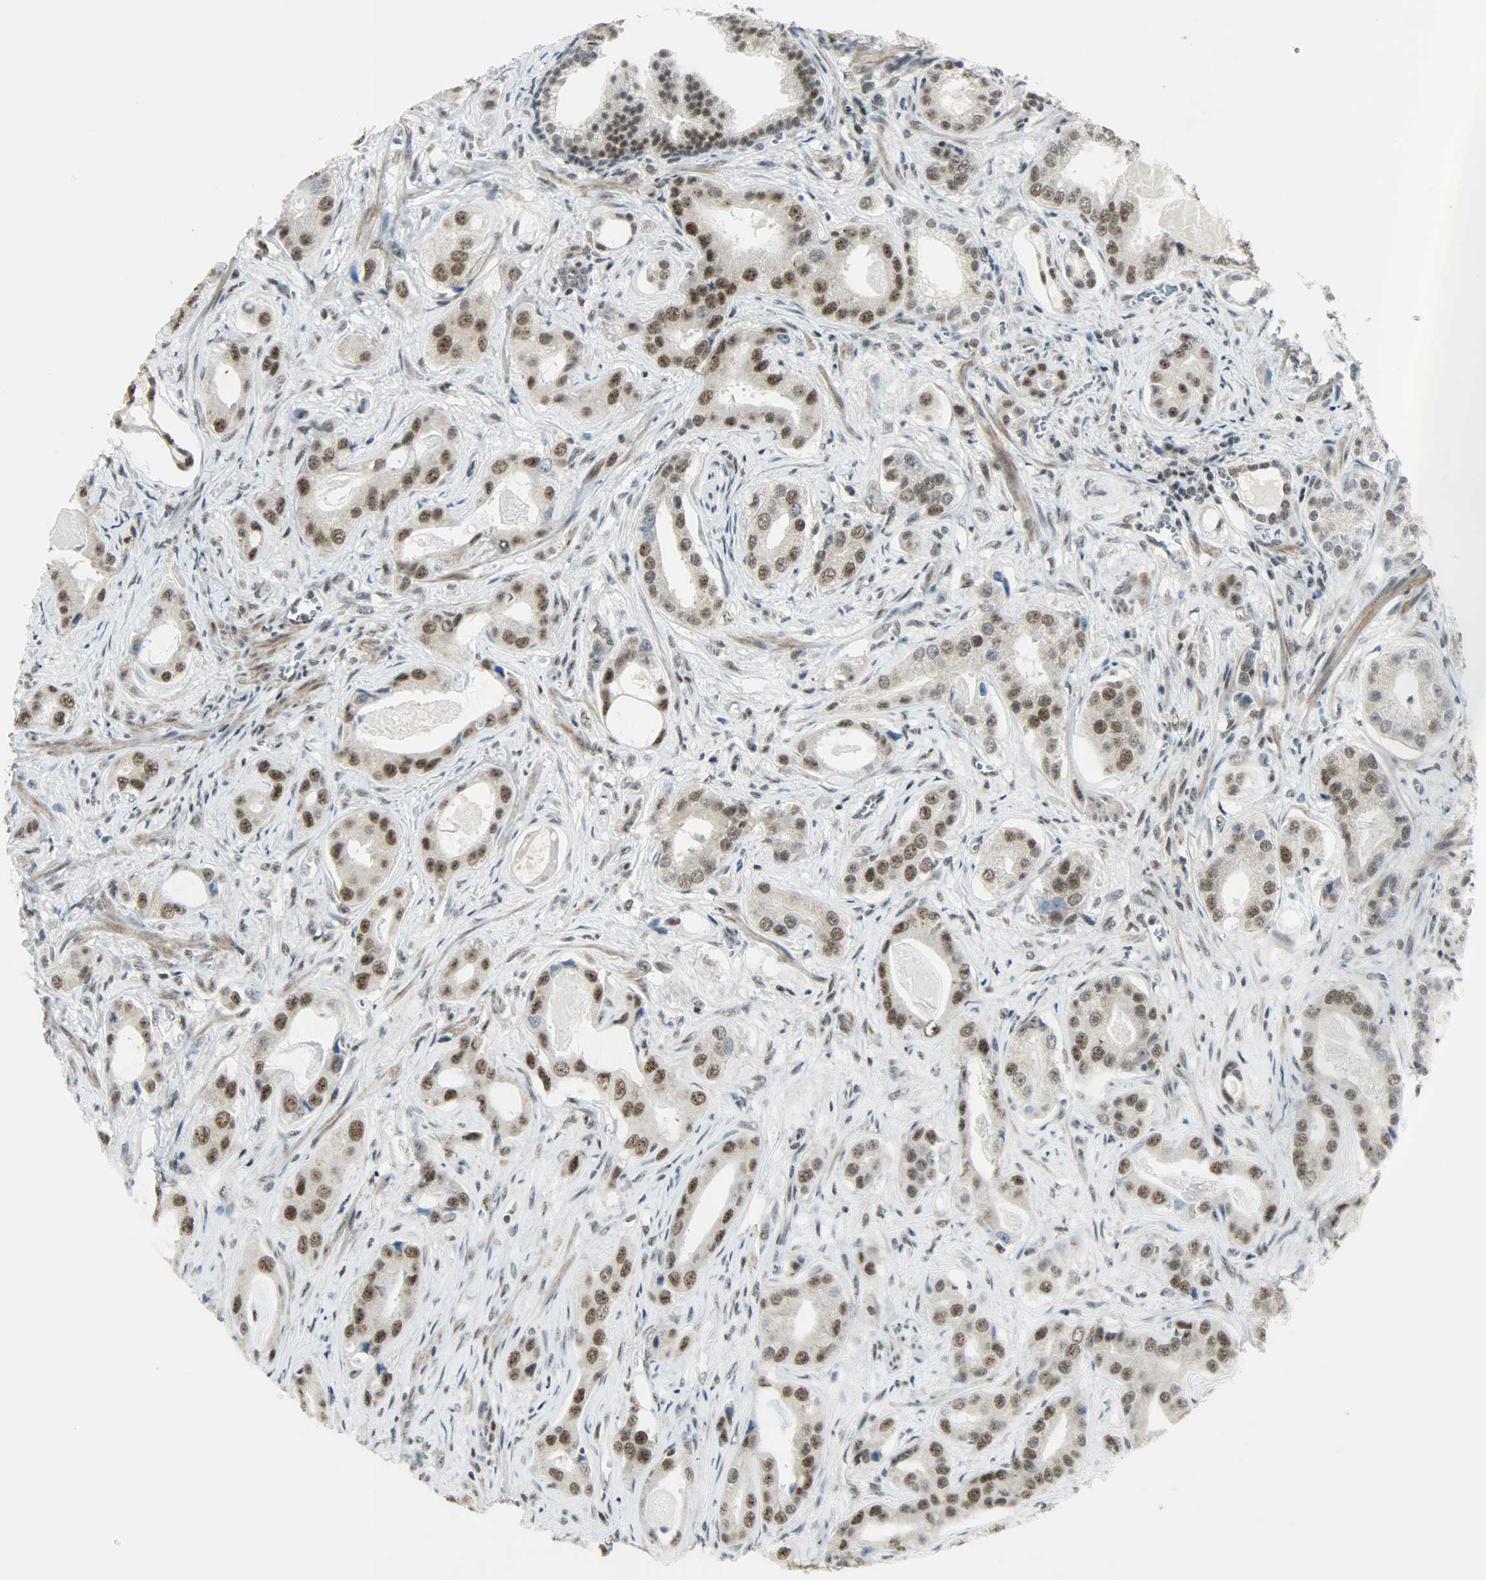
{"staining": {"intensity": "strong", "quantity": ">75%", "location": "nuclear"}, "tissue": "prostate cancer", "cell_type": "Tumor cells", "image_type": "cancer", "snomed": [{"axis": "morphology", "description": "Adenocarcinoma, Low grade"}, {"axis": "topography", "description": "Prostate"}], "caption": "A brown stain shows strong nuclear expression of a protein in human prostate cancer (low-grade adenocarcinoma) tumor cells.", "gene": "SUGP1", "patient": {"sex": "male", "age": 59}}